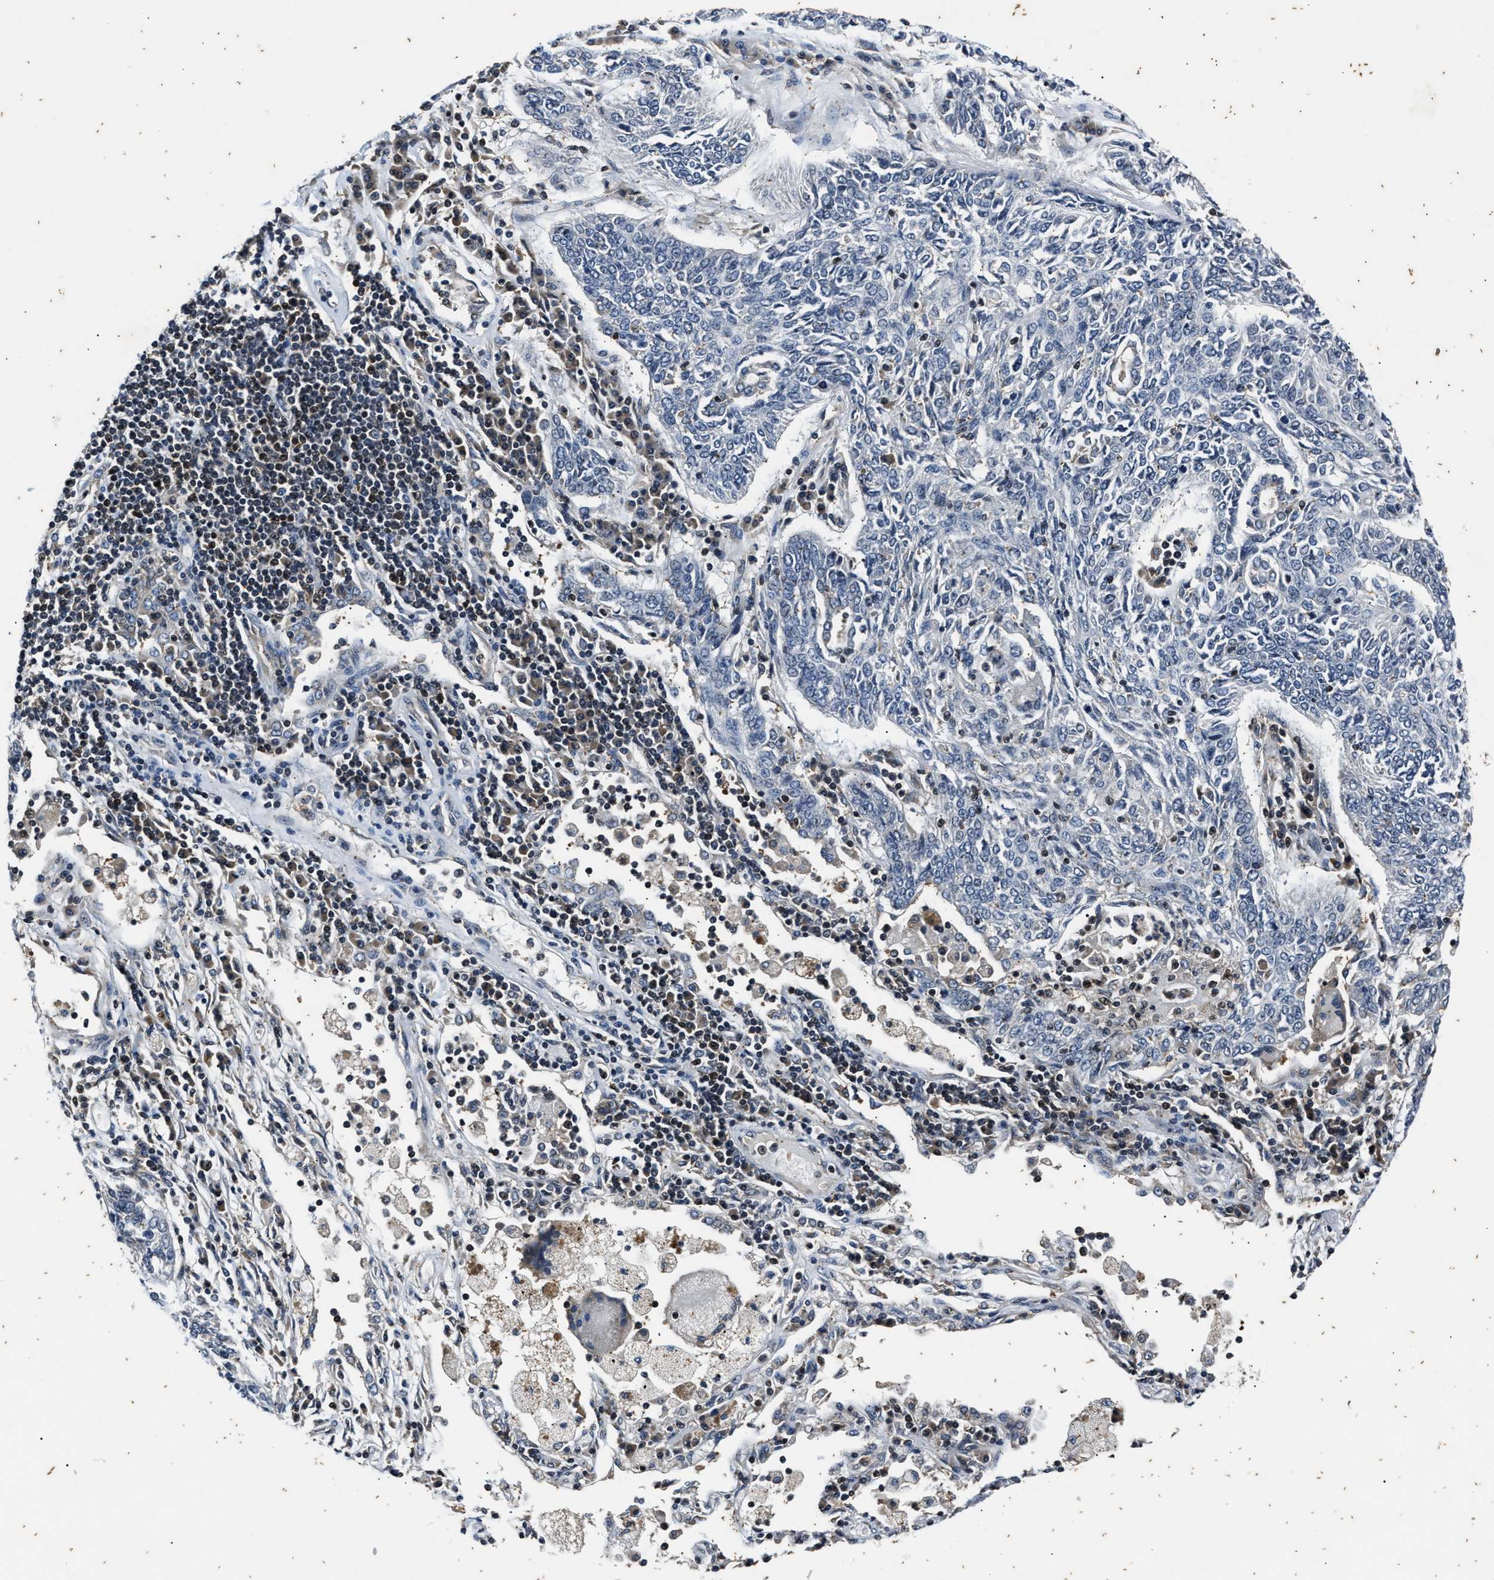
{"staining": {"intensity": "negative", "quantity": "none", "location": "none"}, "tissue": "lung cancer", "cell_type": "Tumor cells", "image_type": "cancer", "snomed": [{"axis": "morphology", "description": "Normal tissue, NOS"}, {"axis": "morphology", "description": "Squamous cell carcinoma, NOS"}, {"axis": "topography", "description": "Cartilage tissue"}, {"axis": "topography", "description": "Bronchus"}, {"axis": "topography", "description": "Lung"}], "caption": "High magnification brightfield microscopy of lung squamous cell carcinoma stained with DAB (brown) and counterstained with hematoxylin (blue): tumor cells show no significant staining.", "gene": "PTPN7", "patient": {"sex": "female", "age": 49}}